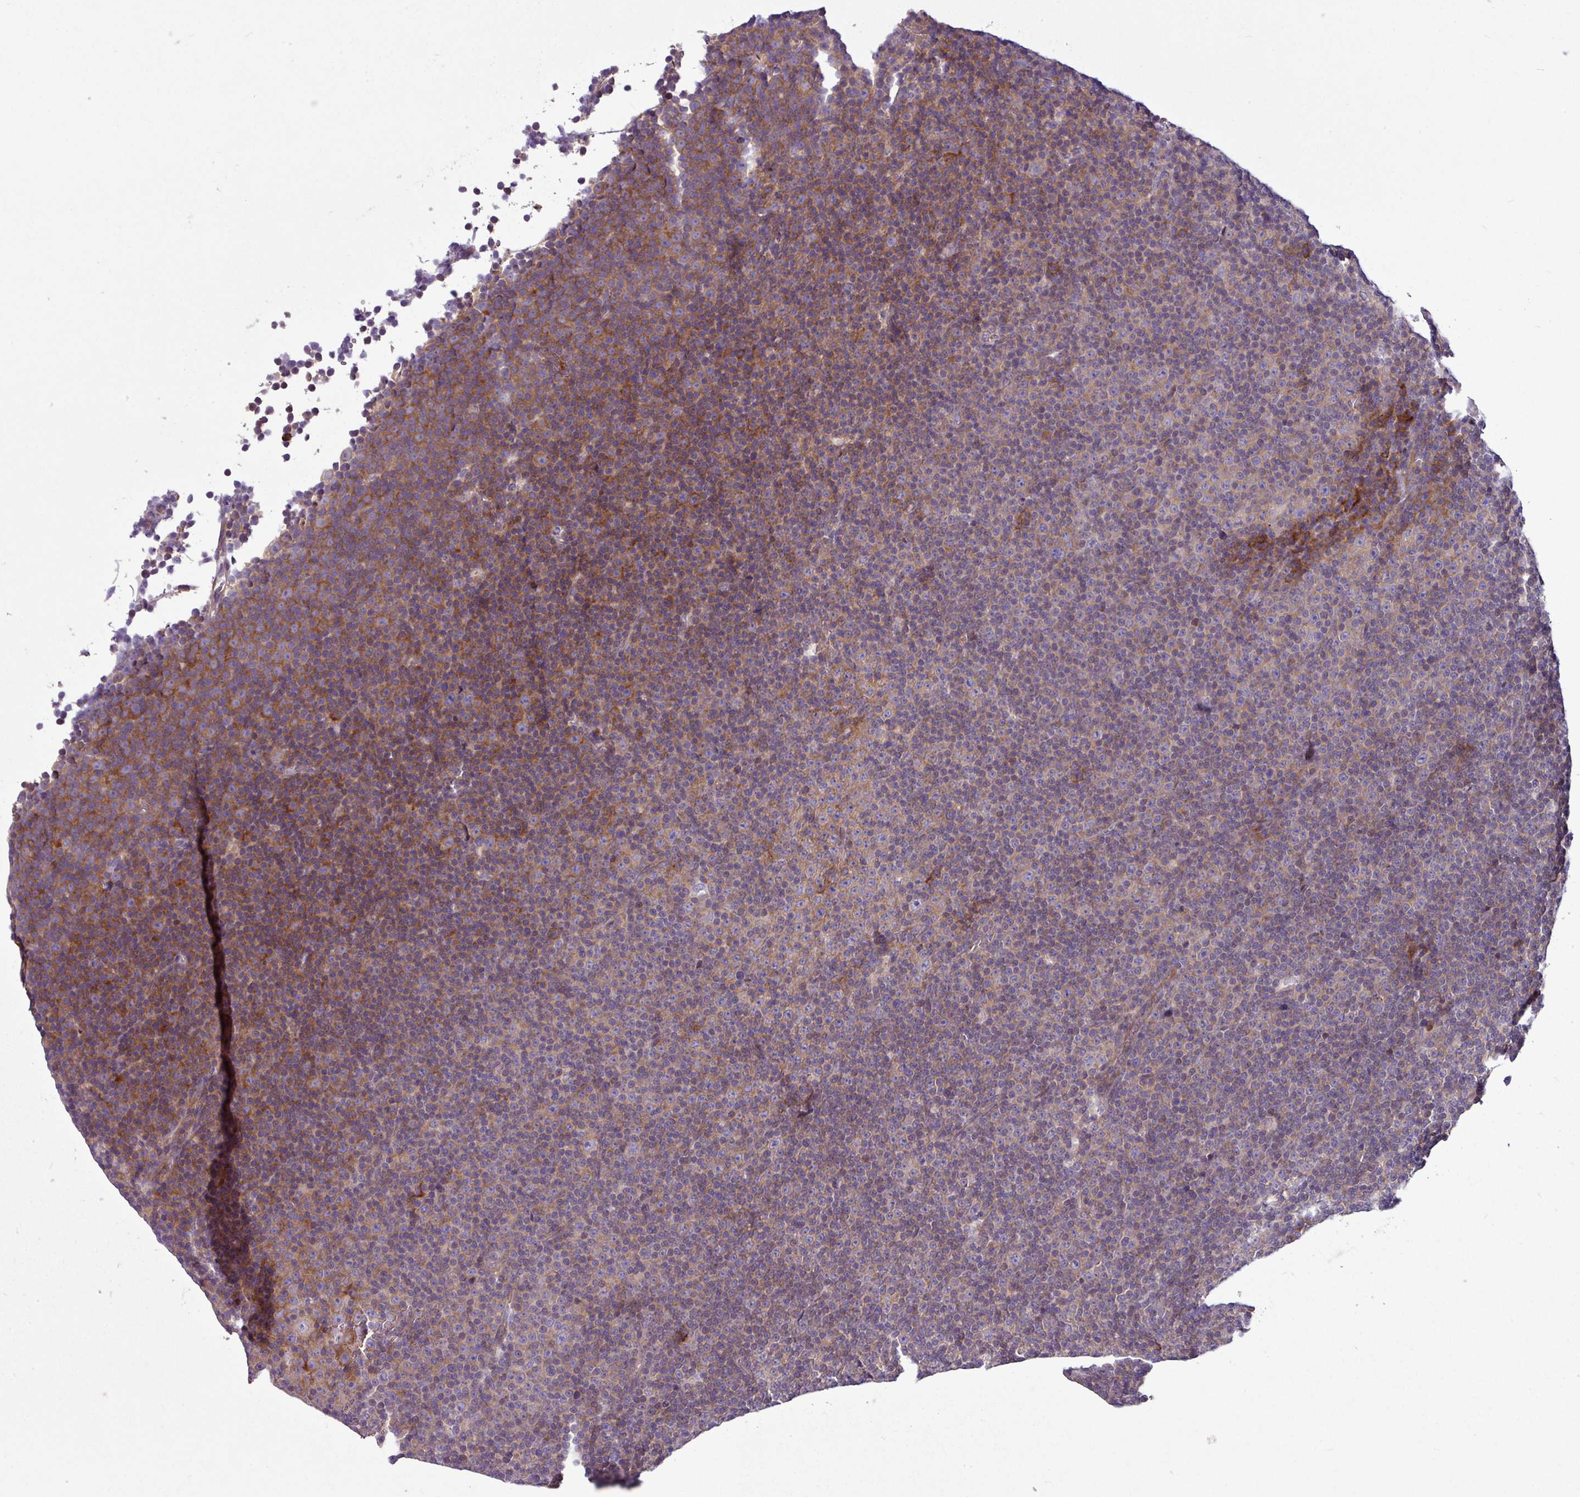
{"staining": {"intensity": "moderate", "quantity": "25%-75%", "location": "cytoplasmic/membranous"}, "tissue": "lymphoma", "cell_type": "Tumor cells", "image_type": "cancer", "snomed": [{"axis": "morphology", "description": "Malignant lymphoma, non-Hodgkin's type, Low grade"}, {"axis": "topography", "description": "Lymph node"}], "caption": "Lymphoma was stained to show a protein in brown. There is medium levels of moderate cytoplasmic/membranous staining in approximately 25%-75% of tumor cells.", "gene": "MROH2A", "patient": {"sex": "female", "age": 67}}